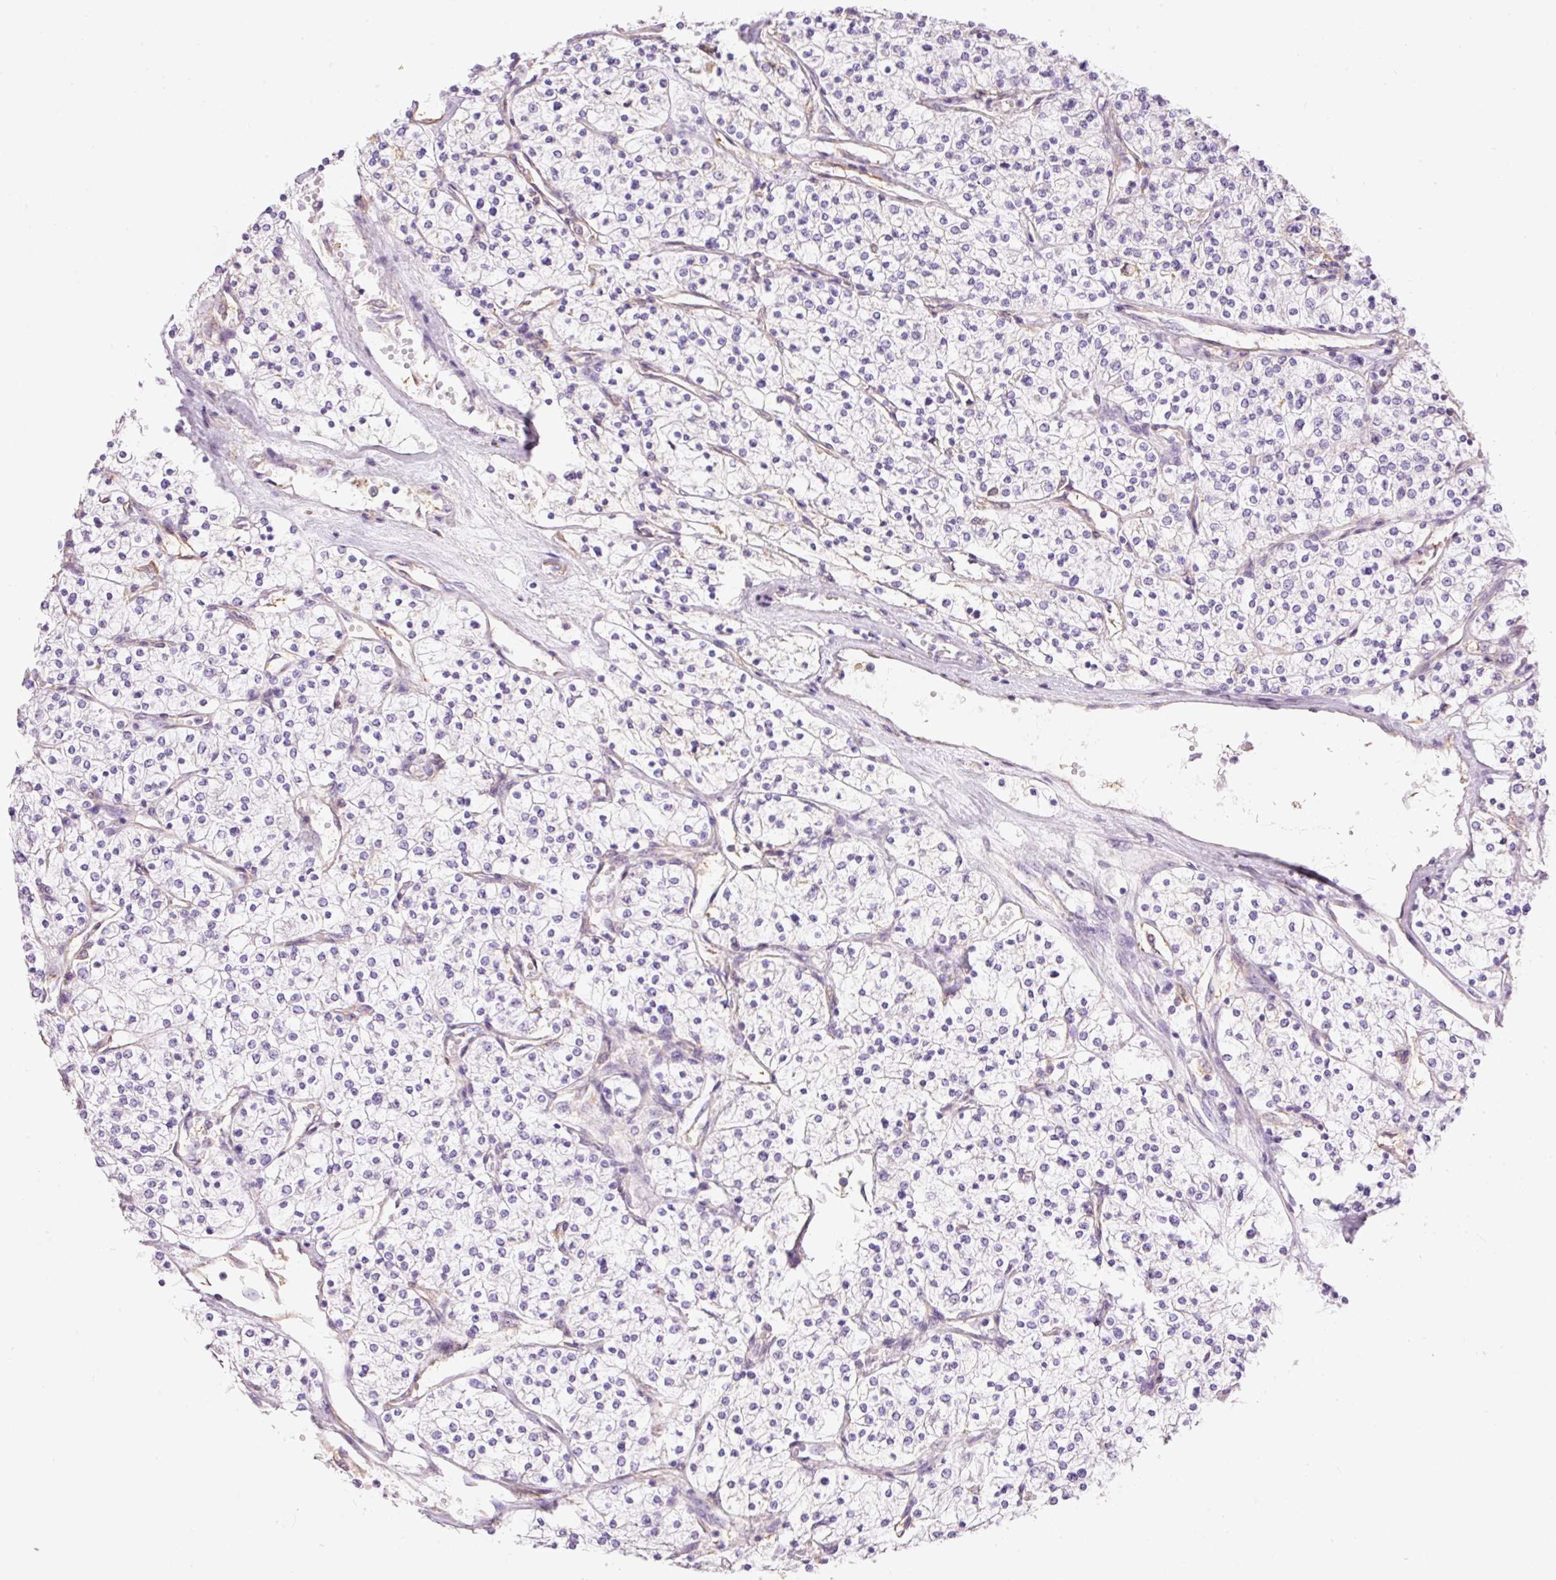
{"staining": {"intensity": "negative", "quantity": "none", "location": "none"}, "tissue": "renal cancer", "cell_type": "Tumor cells", "image_type": "cancer", "snomed": [{"axis": "morphology", "description": "Adenocarcinoma, NOS"}, {"axis": "topography", "description": "Kidney"}], "caption": "Immunohistochemical staining of renal cancer (adenocarcinoma) reveals no significant positivity in tumor cells.", "gene": "IL10RB", "patient": {"sex": "male", "age": 80}}